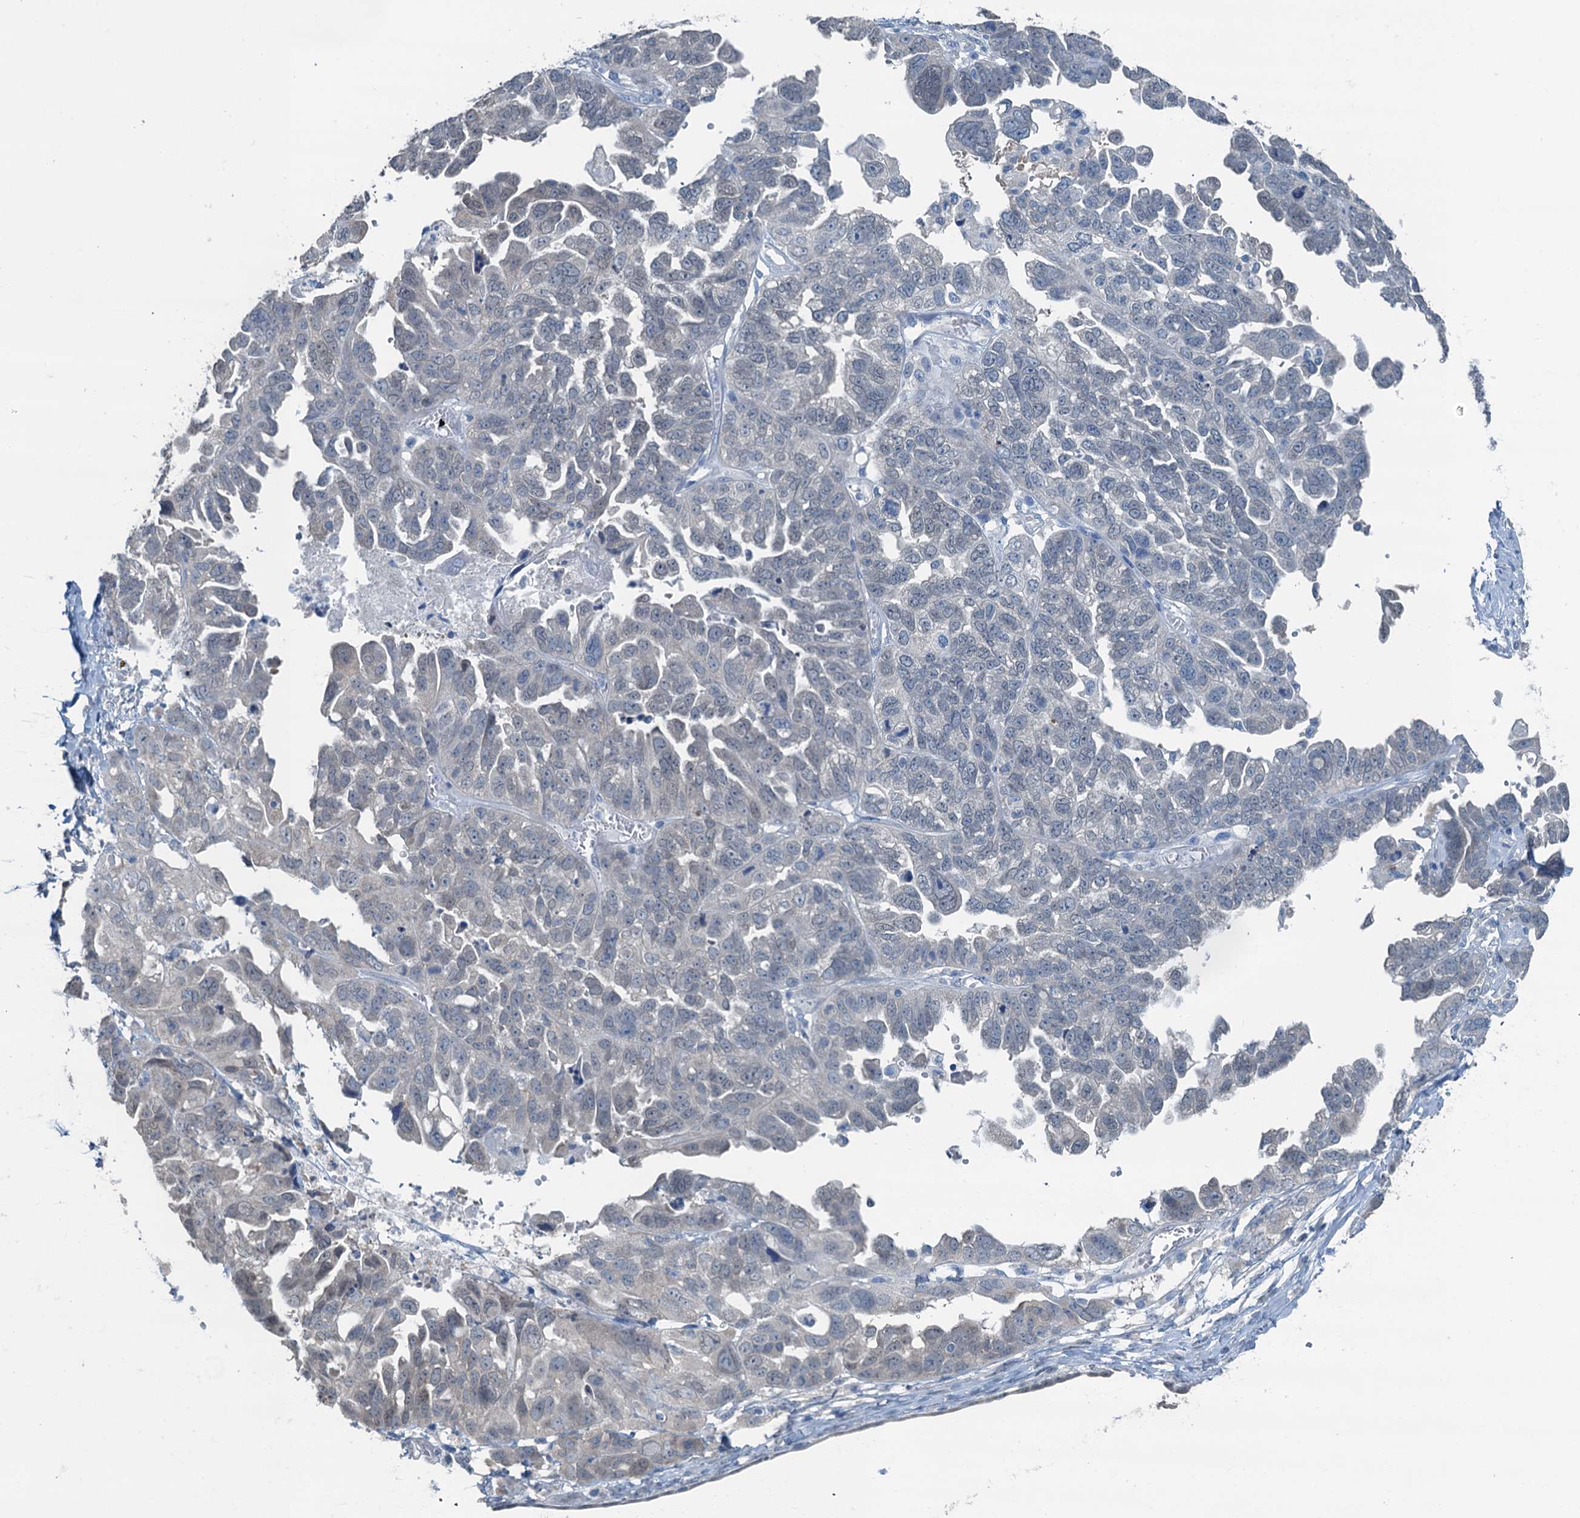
{"staining": {"intensity": "negative", "quantity": "none", "location": "none"}, "tissue": "ovarian cancer", "cell_type": "Tumor cells", "image_type": "cancer", "snomed": [{"axis": "morphology", "description": "Cystadenocarcinoma, serous, NOS"}, {"axis": "topography", "description": "Ovary"}], "caption": "This is a photomicrograph of immunohistochemistry (IHC) staining of serous cystadenocarcinoma (ovarian), which shows no expression in tumor cells.", "gene": "C11orf54", "patient": {"sex": "female", "age": 79}}